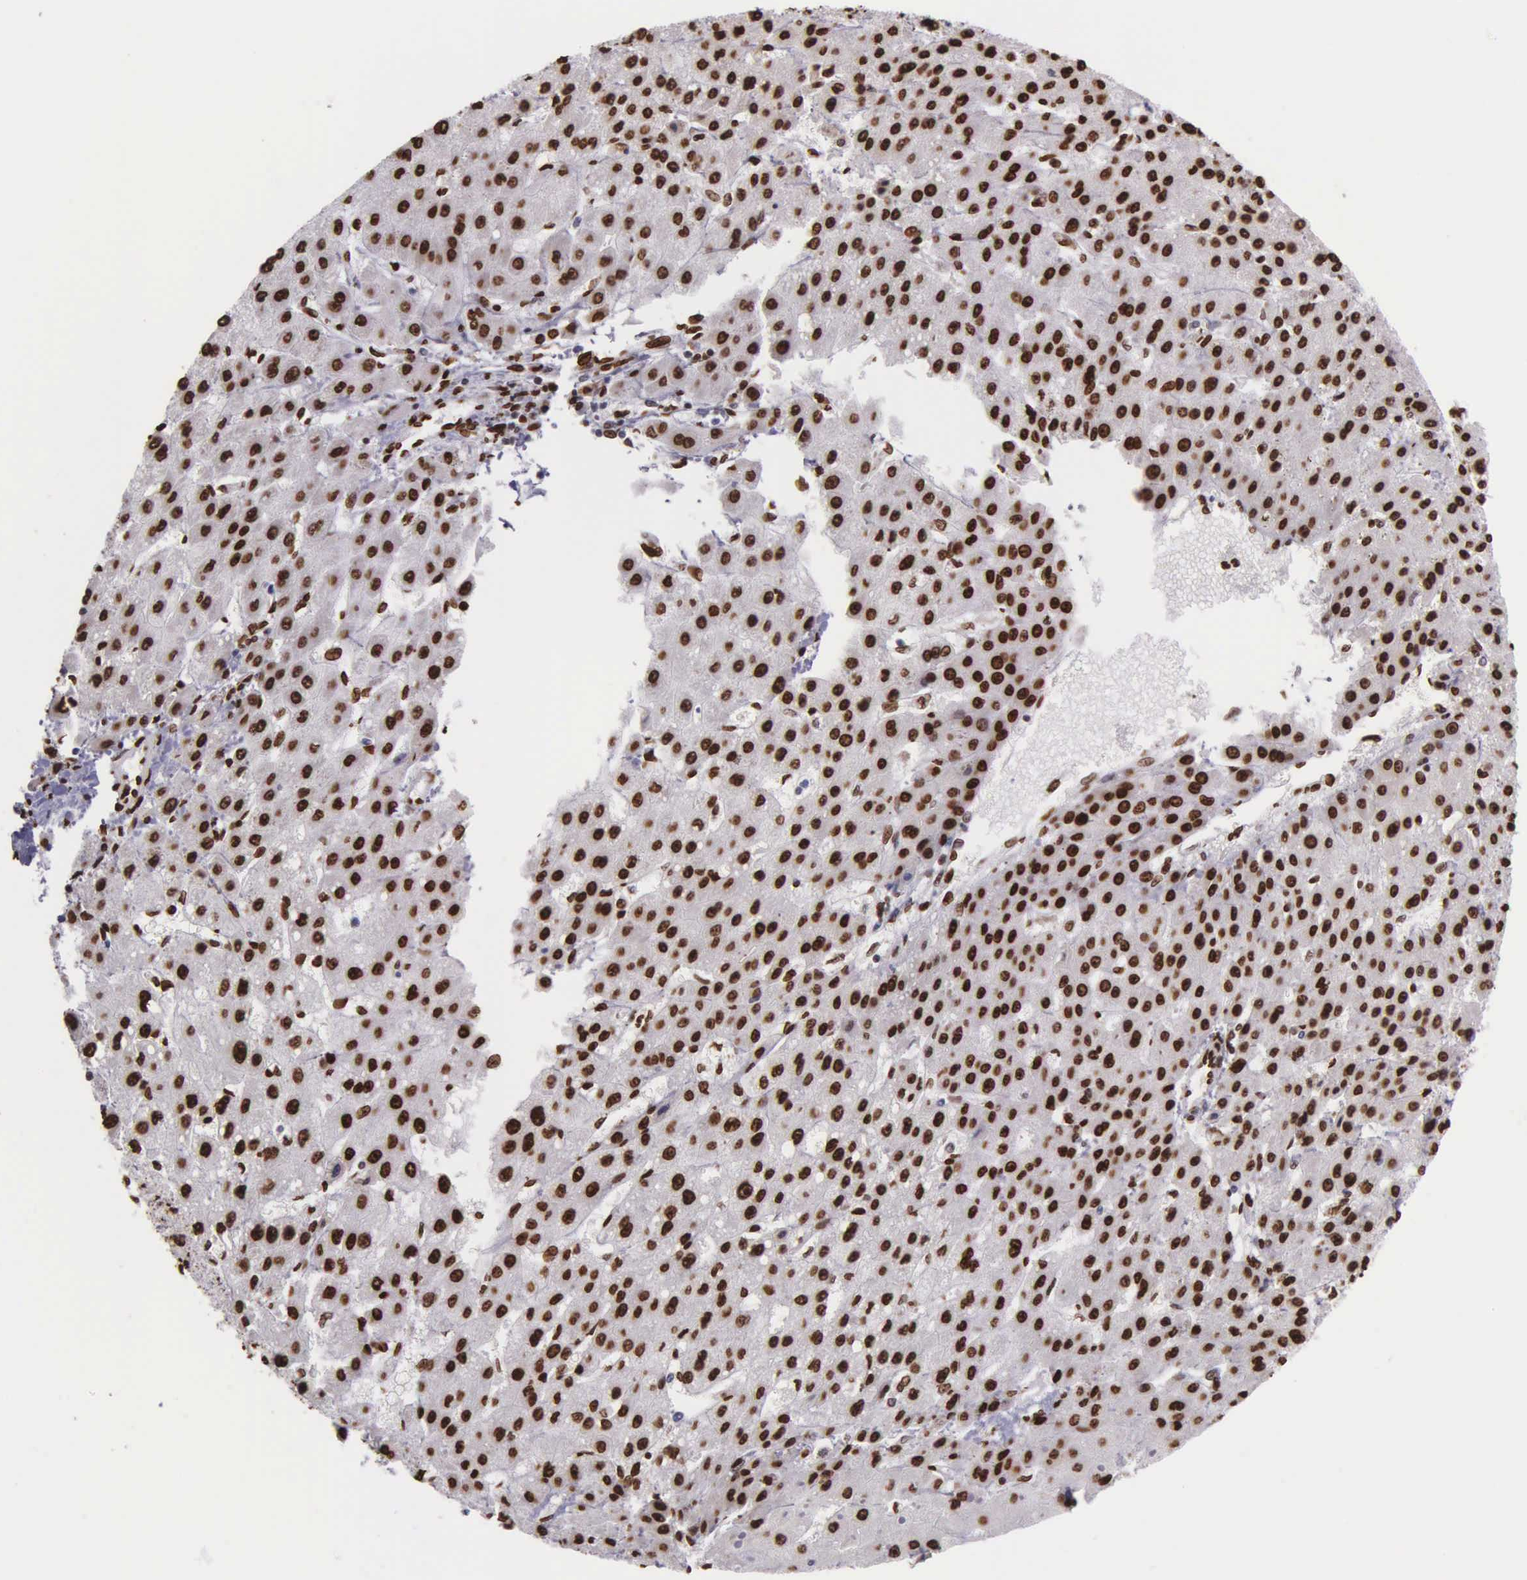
{"staining": {"intensity": "strong", "quantity": ">75%", "location": "nuclear"}, "tissue": "liver cancer", "cell_type": "Tumor cells", "image_type": "cancer", "snomed": [{"axis": "morphology", "description": "Carcinoma, Hepatocellular, NOS"}, {"axis": "topography", "description": "Liver"}], "caption": "Tumor cells reveal high levels of strong nuclear positivity in approximately >75% of cells in liver cancer.", "gene": "H1-0", "patient": {"sex": "female", "age": 52}}